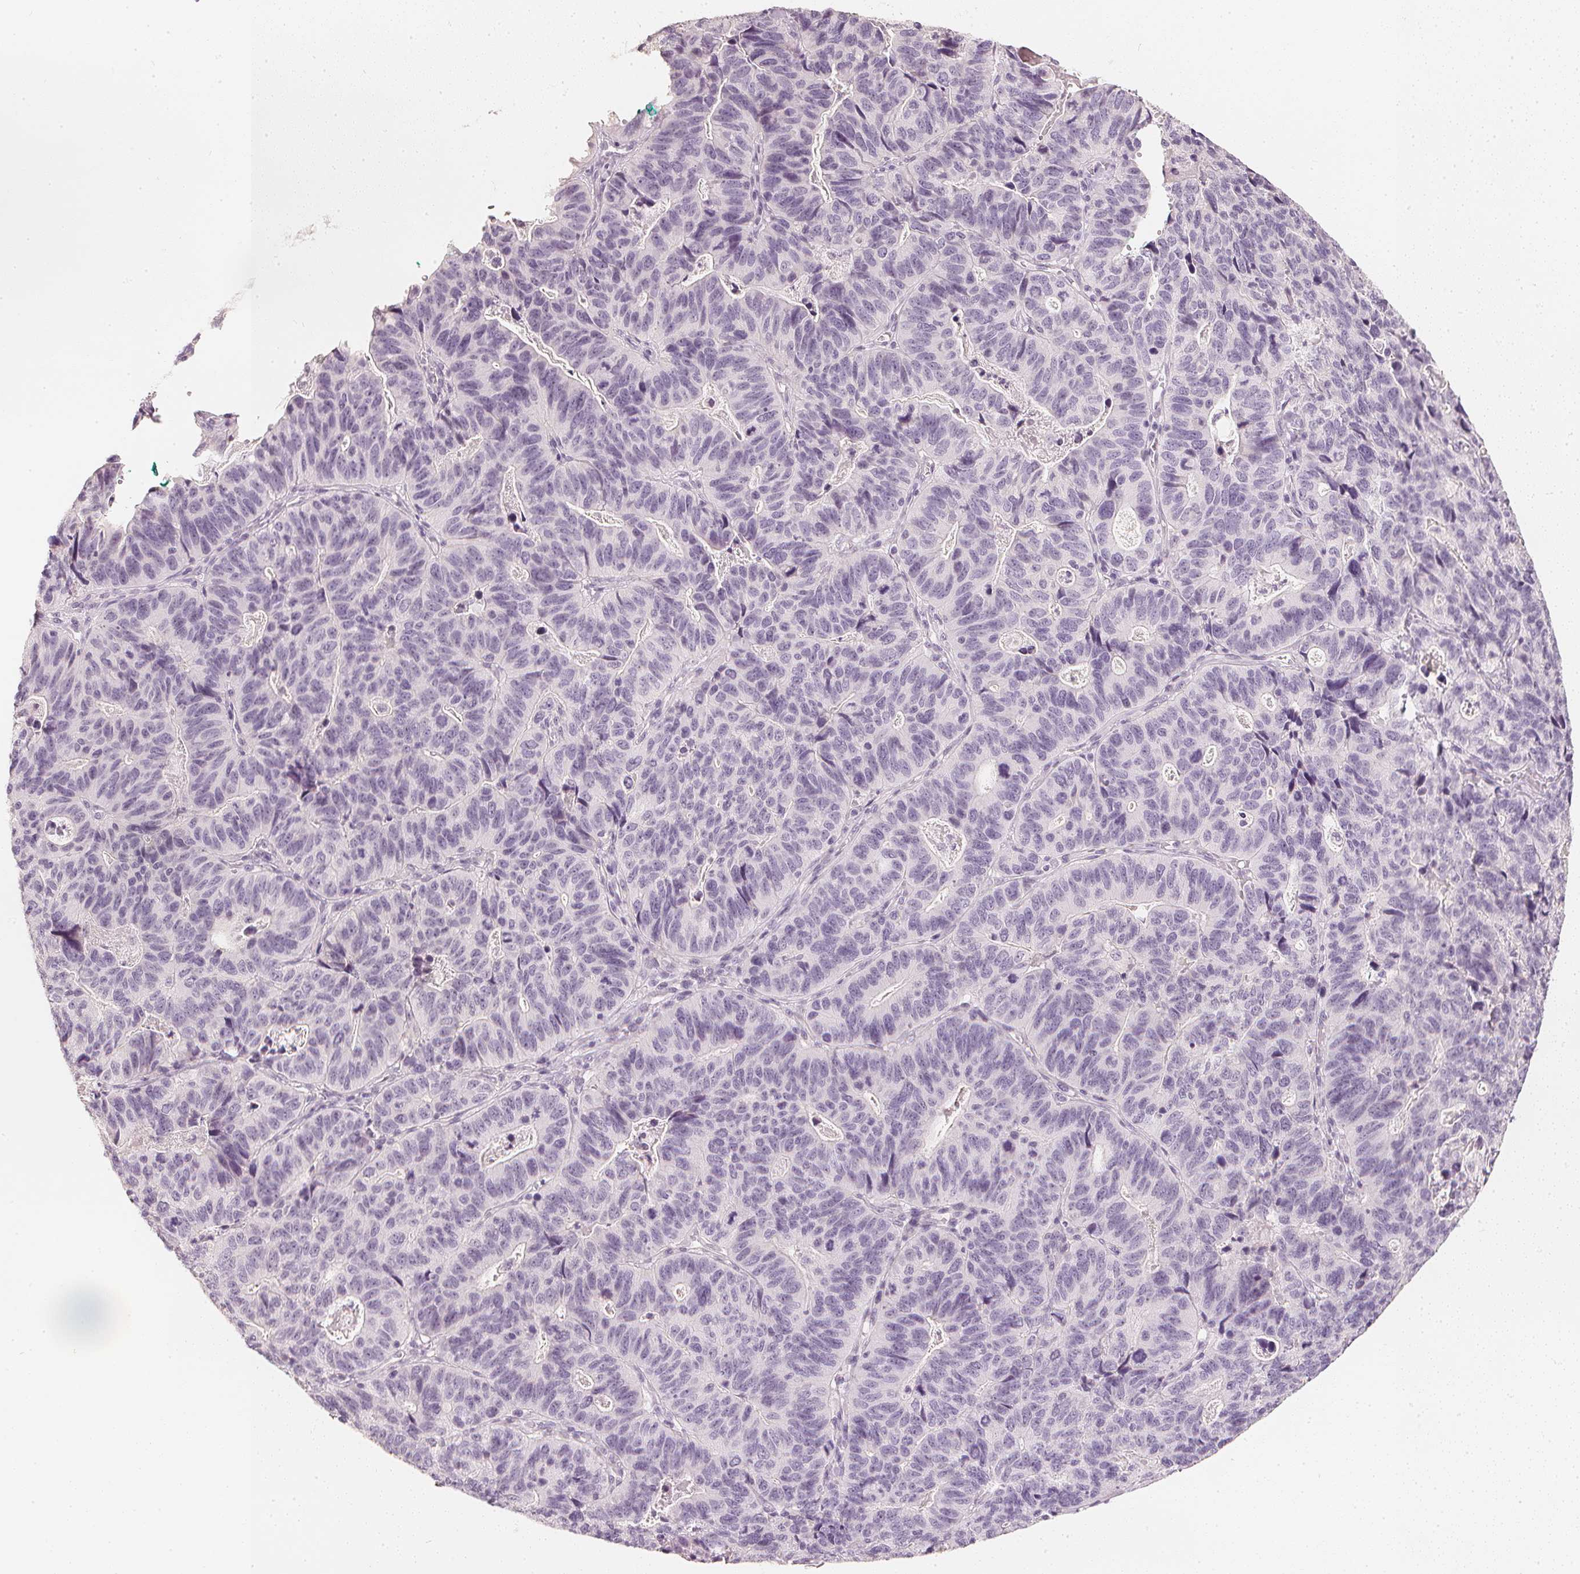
{"staining": {"intensity": "negative", "quantity": "none", "location": "none"}, "tissue": "stomach cancer", "cell_type": "Tumor cells", "image_type": "cancer", "snomed": [{"axis": "morphology", "description": "Adenocarcinoma, NOS"}, {"axis": "topography", "description": "Stomach, upper"}], "caption": "IHC micrograph of stomach cancer stained for a protein (brown), which exhibits no positivity in tumor cells.", "gene": "CALB1", "patient": {"sex": "female", "age": 67}}